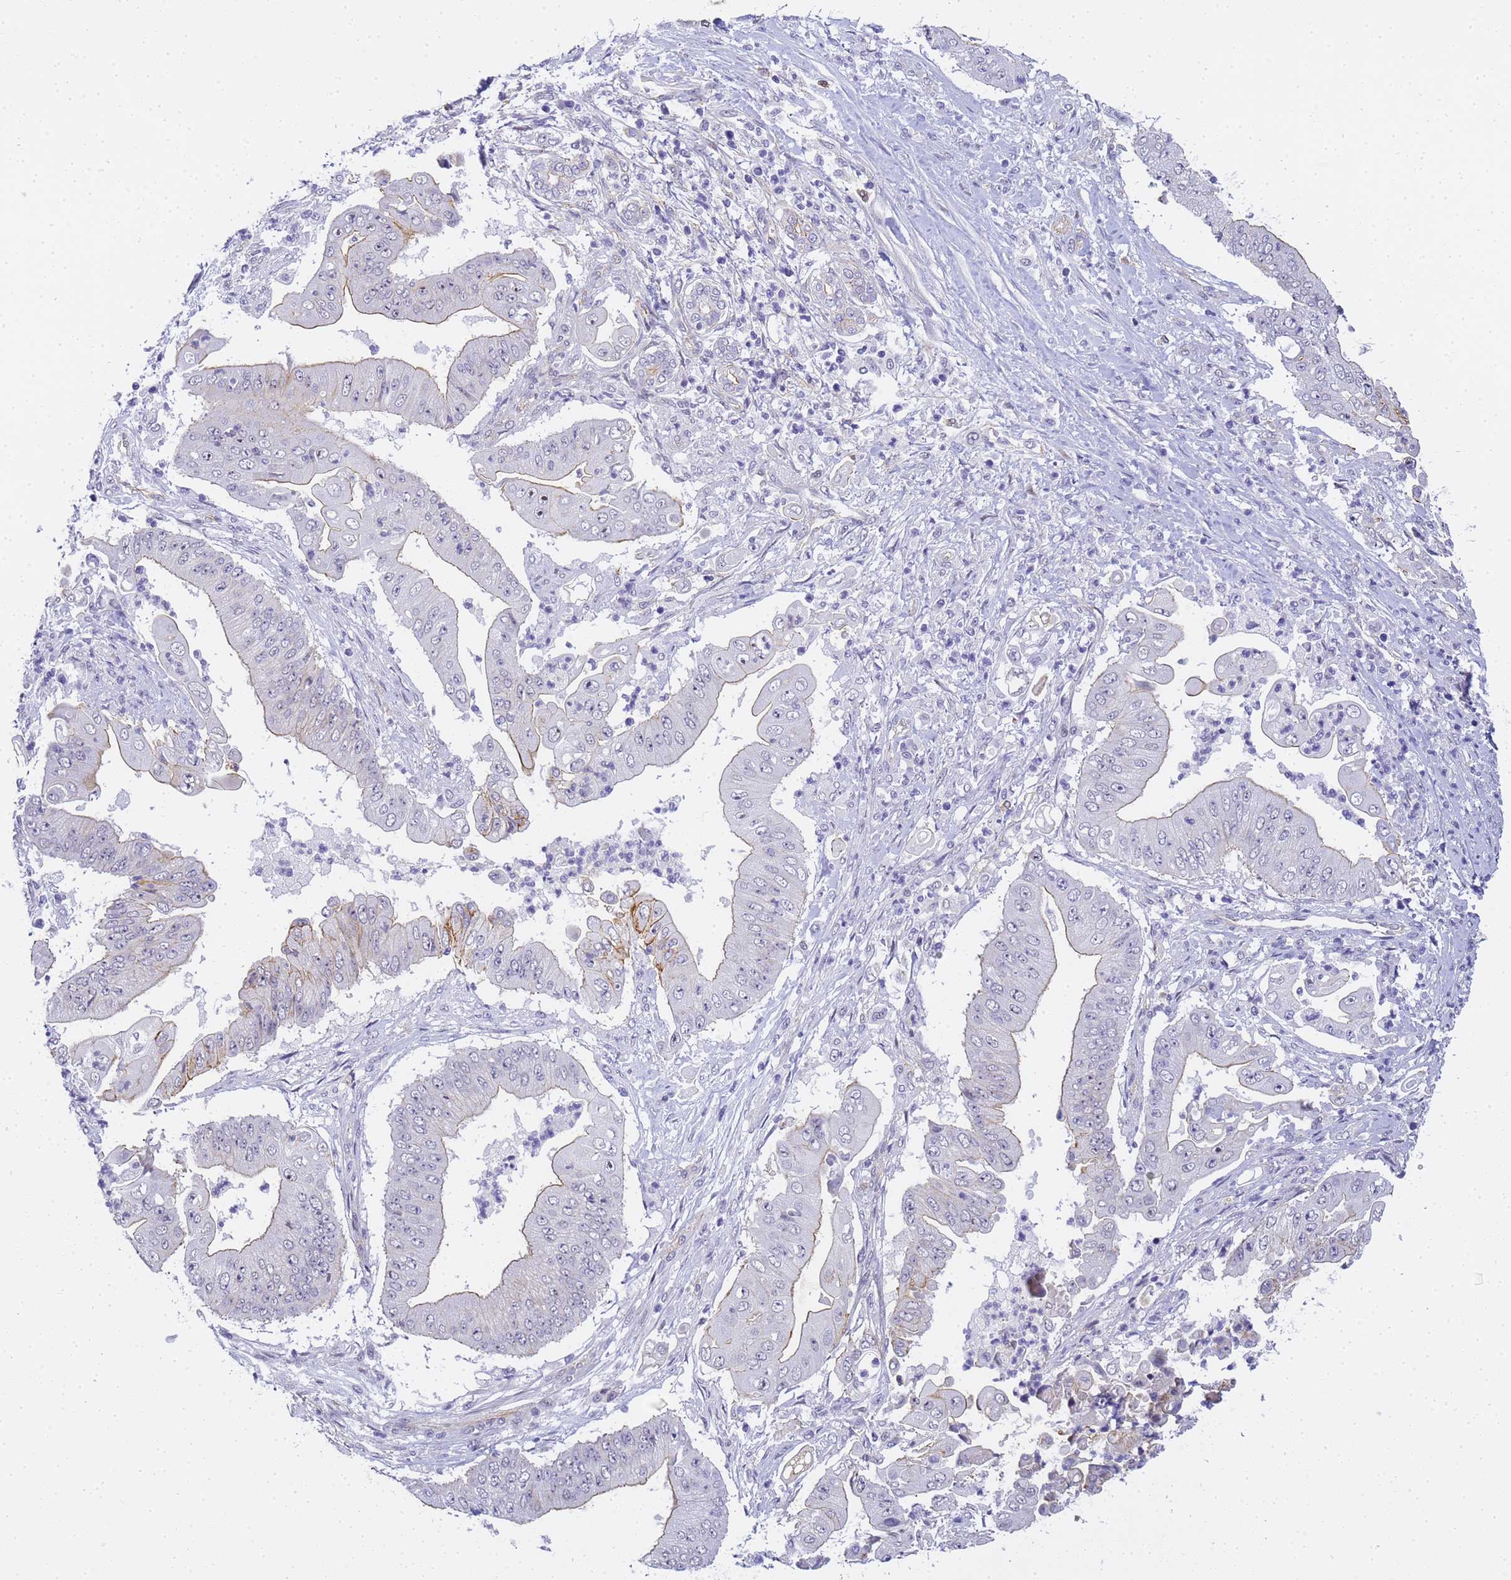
{"staining": {"intensity": "negative", "quantity": "none", "location": "none"}, "tissue": "pancreatic cancer", "cell_type": "Tumor cells", "image_type": "cancer", "snomed": [{"axis": "morphology", "description": "Adenocarcinoma, NOS"}, {"axis": "topography", "description": "Pancreas"}], "caption": "An immunohistochemistry (IHC) micrograph of pancreatic adenocarcinoma is shown. There is no staining in tumor cells of pancreatic adenocarcinoma.", "gene": "GON4L", "patient": {"sex": "female", "age": 77}}